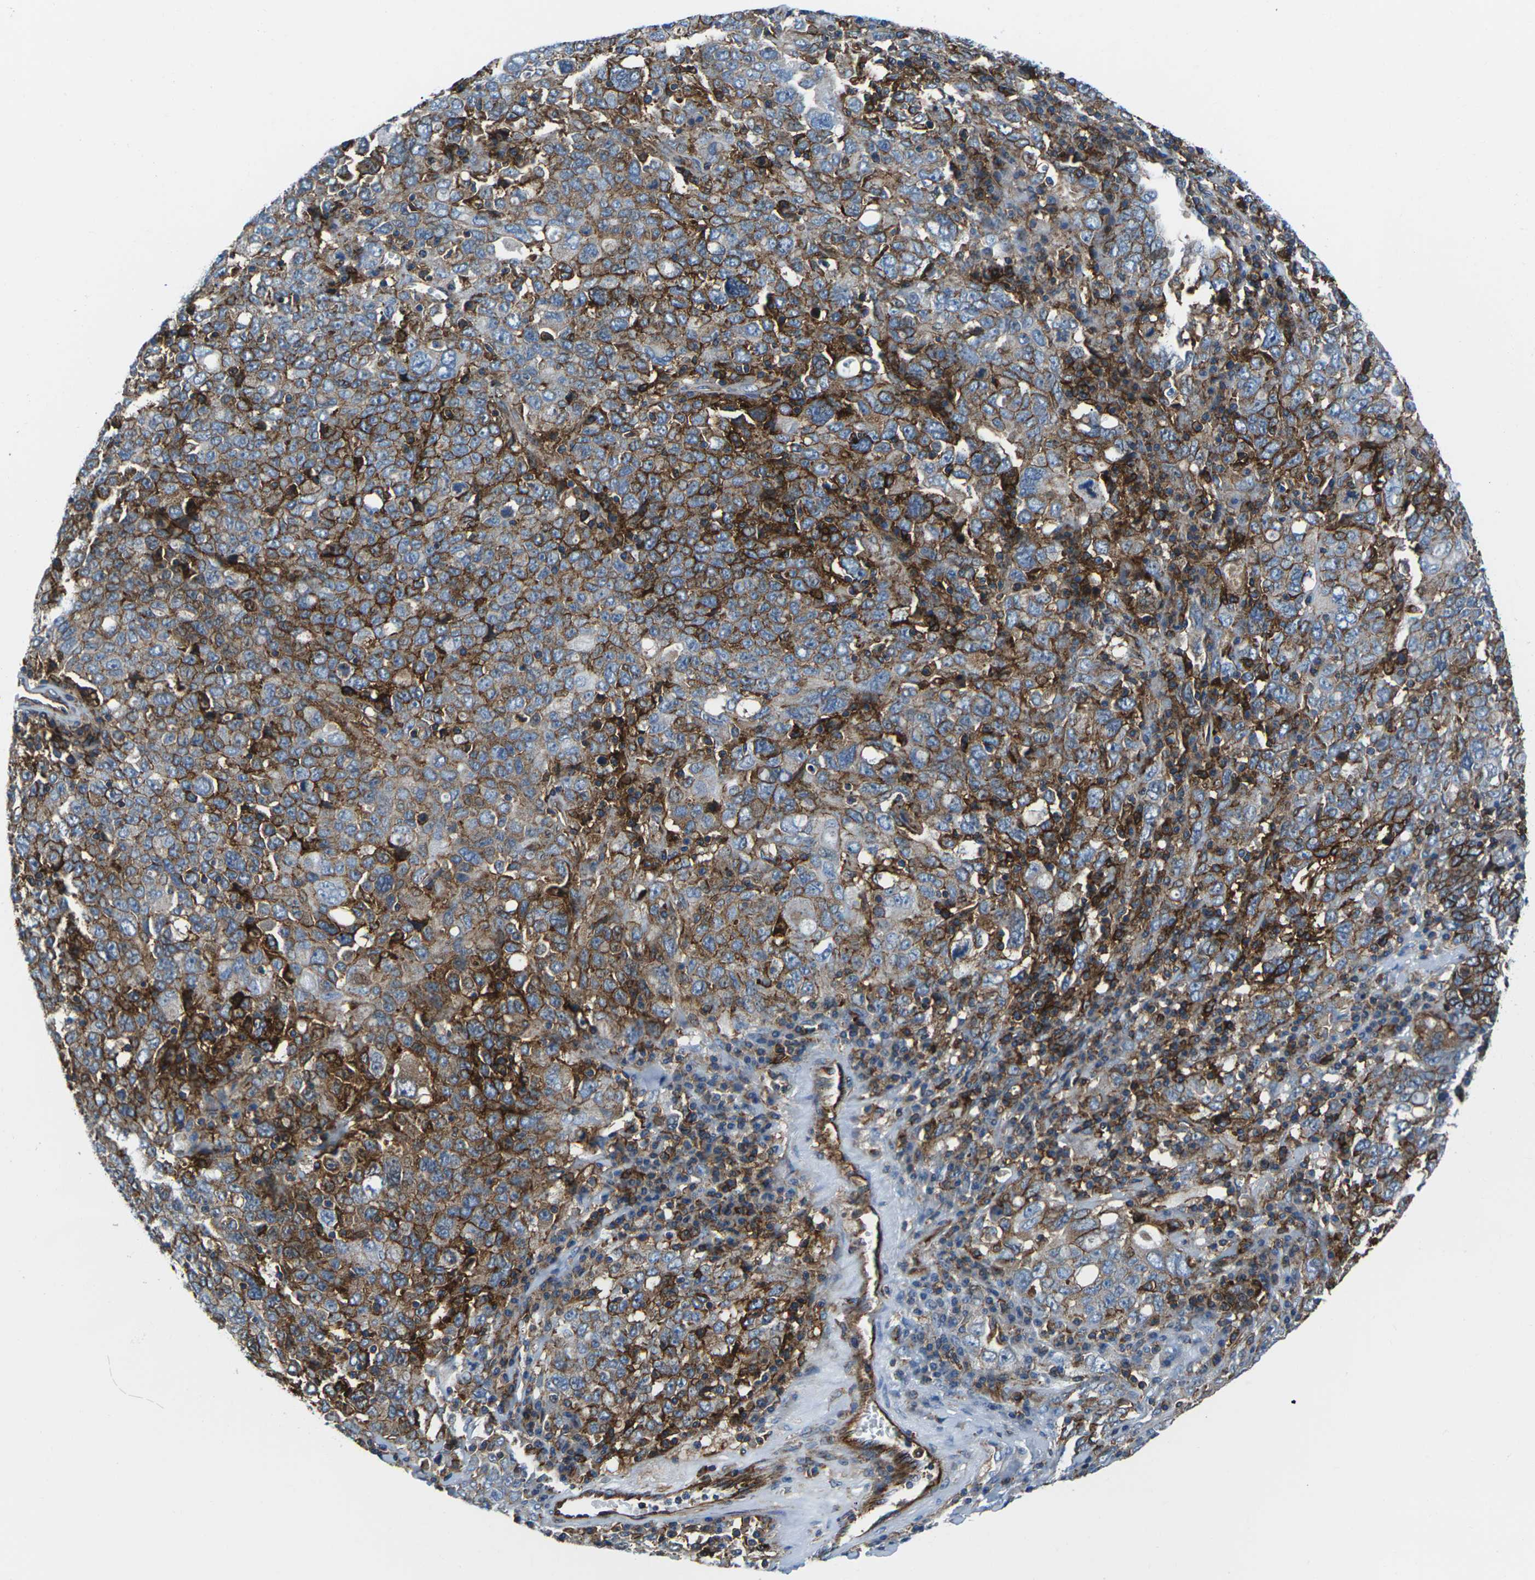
{"staining": {"intensity": "strong", "quantity": ">75%", "location": "cytoplasmic/membranous"}, "tissue": "ovarian cancer", "cell_type": "Tumor cells", "image_type": "cancer", "snomed": [{"axis": "morphology", "description": "Carcinoma, endometroid"}, {"axis": "topography", "description": "Ovary"}], "caption": "Immunohistochemistry (IHC) photomicrograph of neoplastic tissue: human ovarian cancer stained using IHC exhibits high levels of strong protein expression localized specifically in the cytoplasmic/membranous of tumor cells, appearing as a cytoplasmic/membranous brown color.", "gene": "SOCS4", "patient": {"sex": "female", "age": 62}}